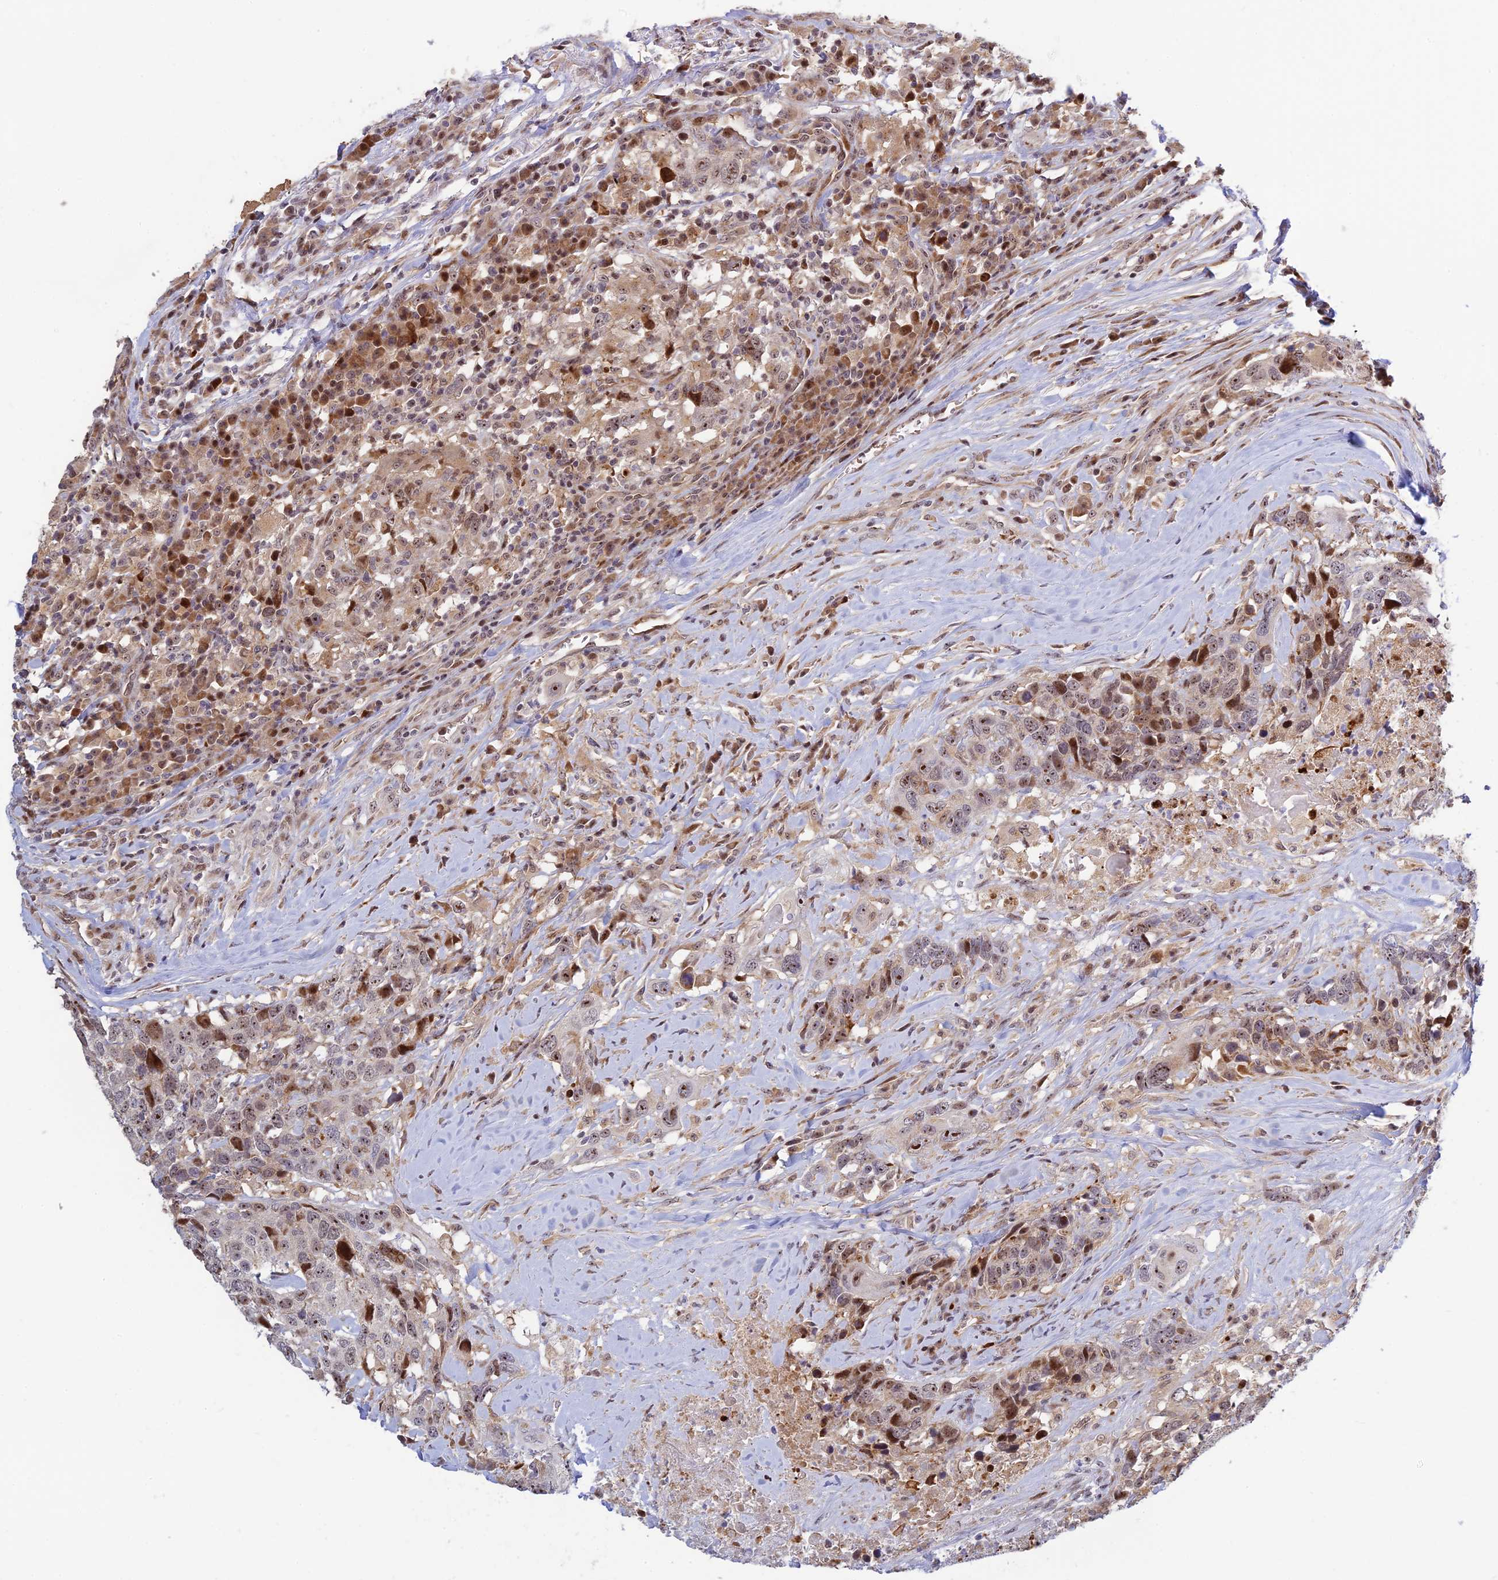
{"staining": {"intensity": "moderate", "quantity": "<25%", "location": "cytoplasmic/membranous,nuclear"}, "tissue": "head and neck cancer", "cell_type": "Tumor cells", "image_type": "cancer", "snomed": [{"axis": "morphology", "description": "Squamous cell carcinoma, NOS"}, {"axis": "topography", "description": "Head-Neck"}], "caption": "Tumor cells demonstrate moderate cytoplasmic/membranous and nuclear staining in about <25% of cells in head and neck squamous cell carcinoma.", "gene": "UFSP2", "patient": {"sex": "male", "age": 66}}